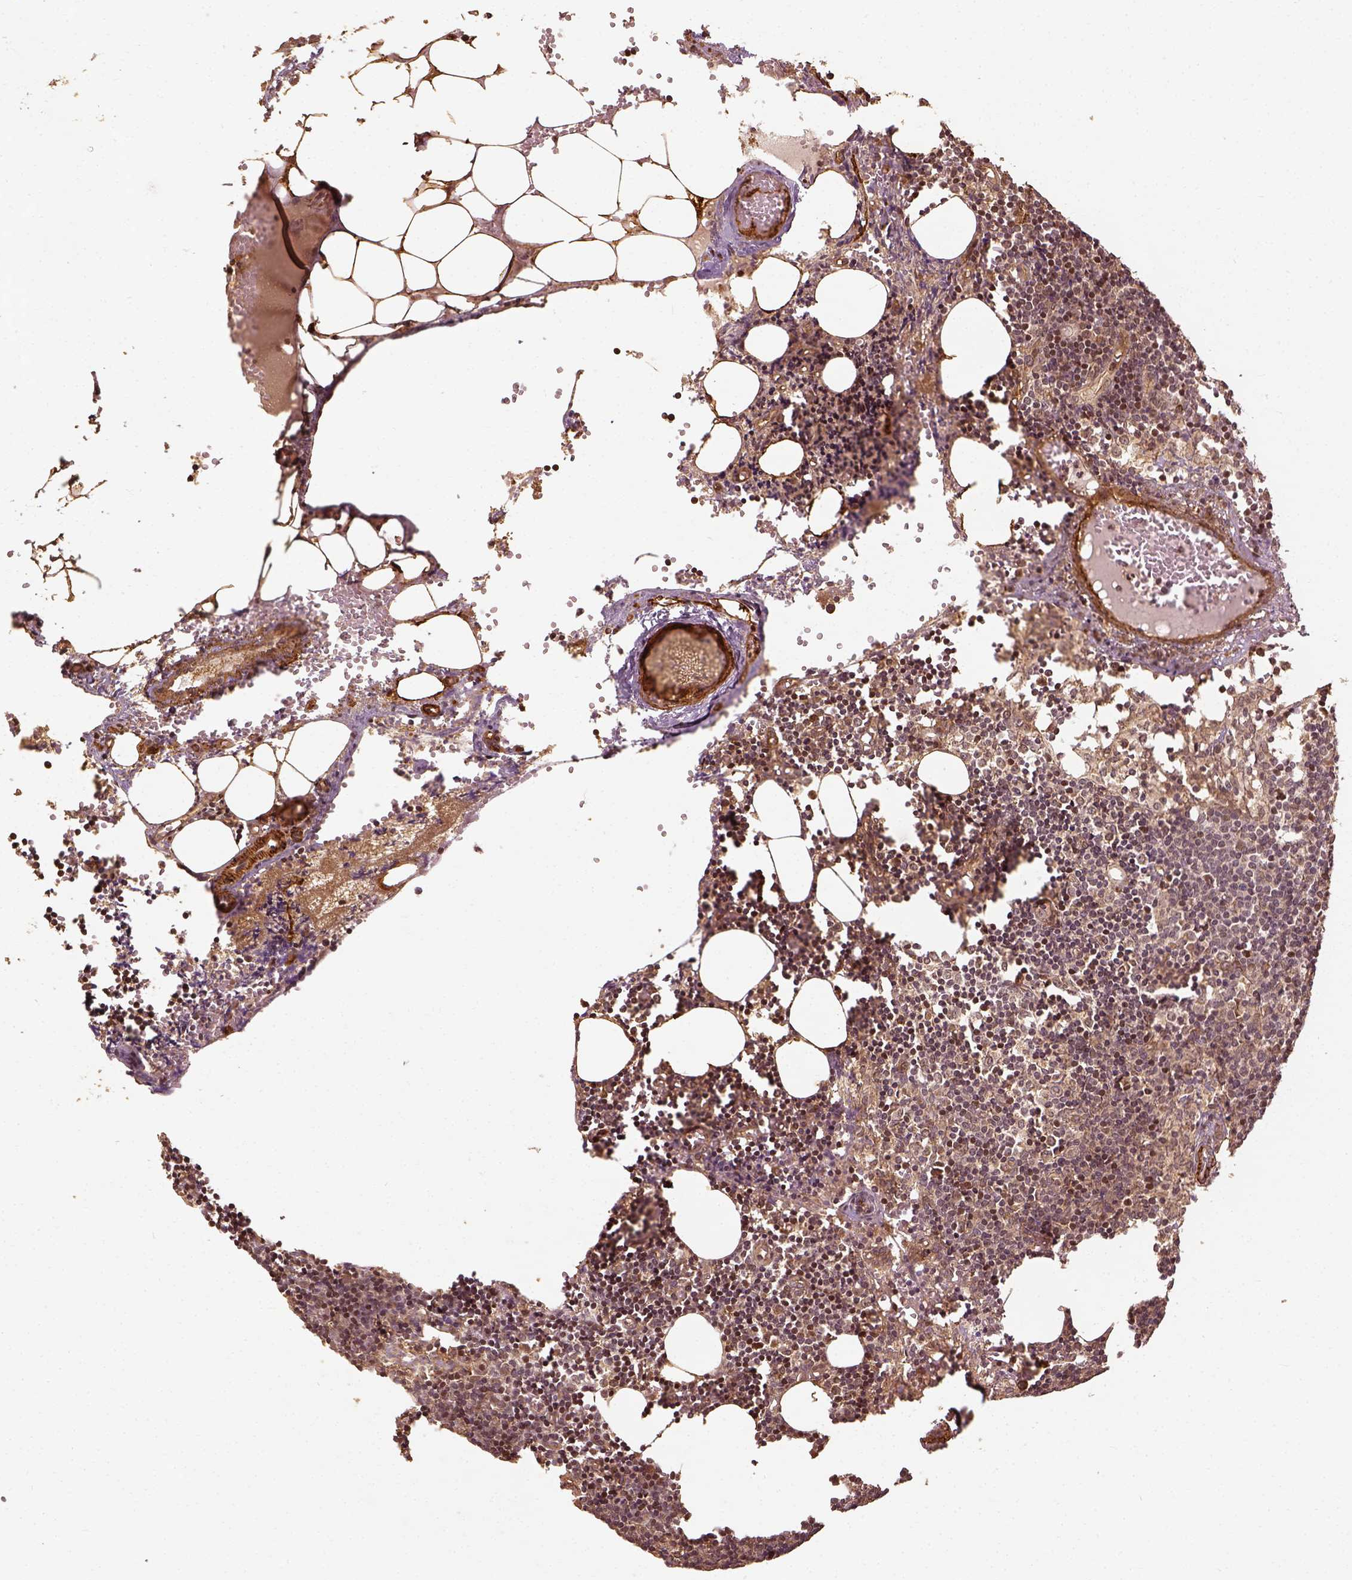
{"staining": {"intensity": "moderate", "quantity": "25%-75%", "location": "cytoplasmic/membranous"}, "tissue": "lymph node", "cell_type": "Germinal center cells", "image_type": "normal", "snomed": [{"axis": "morphology", "description": "Normal tissue, NOS"}, {"axis": "topography", "description": "Lymph node"}], "caption": "A high-resolution micrograph shows immunohistochemistry staining of unremarkable lymph node, which reveals moderate cytoplasmic/membranous positivity in approximately 25%-75% of germinal center cells.", "gene": "VEGFA", "patient": {"sex": "female", "age": 41}}